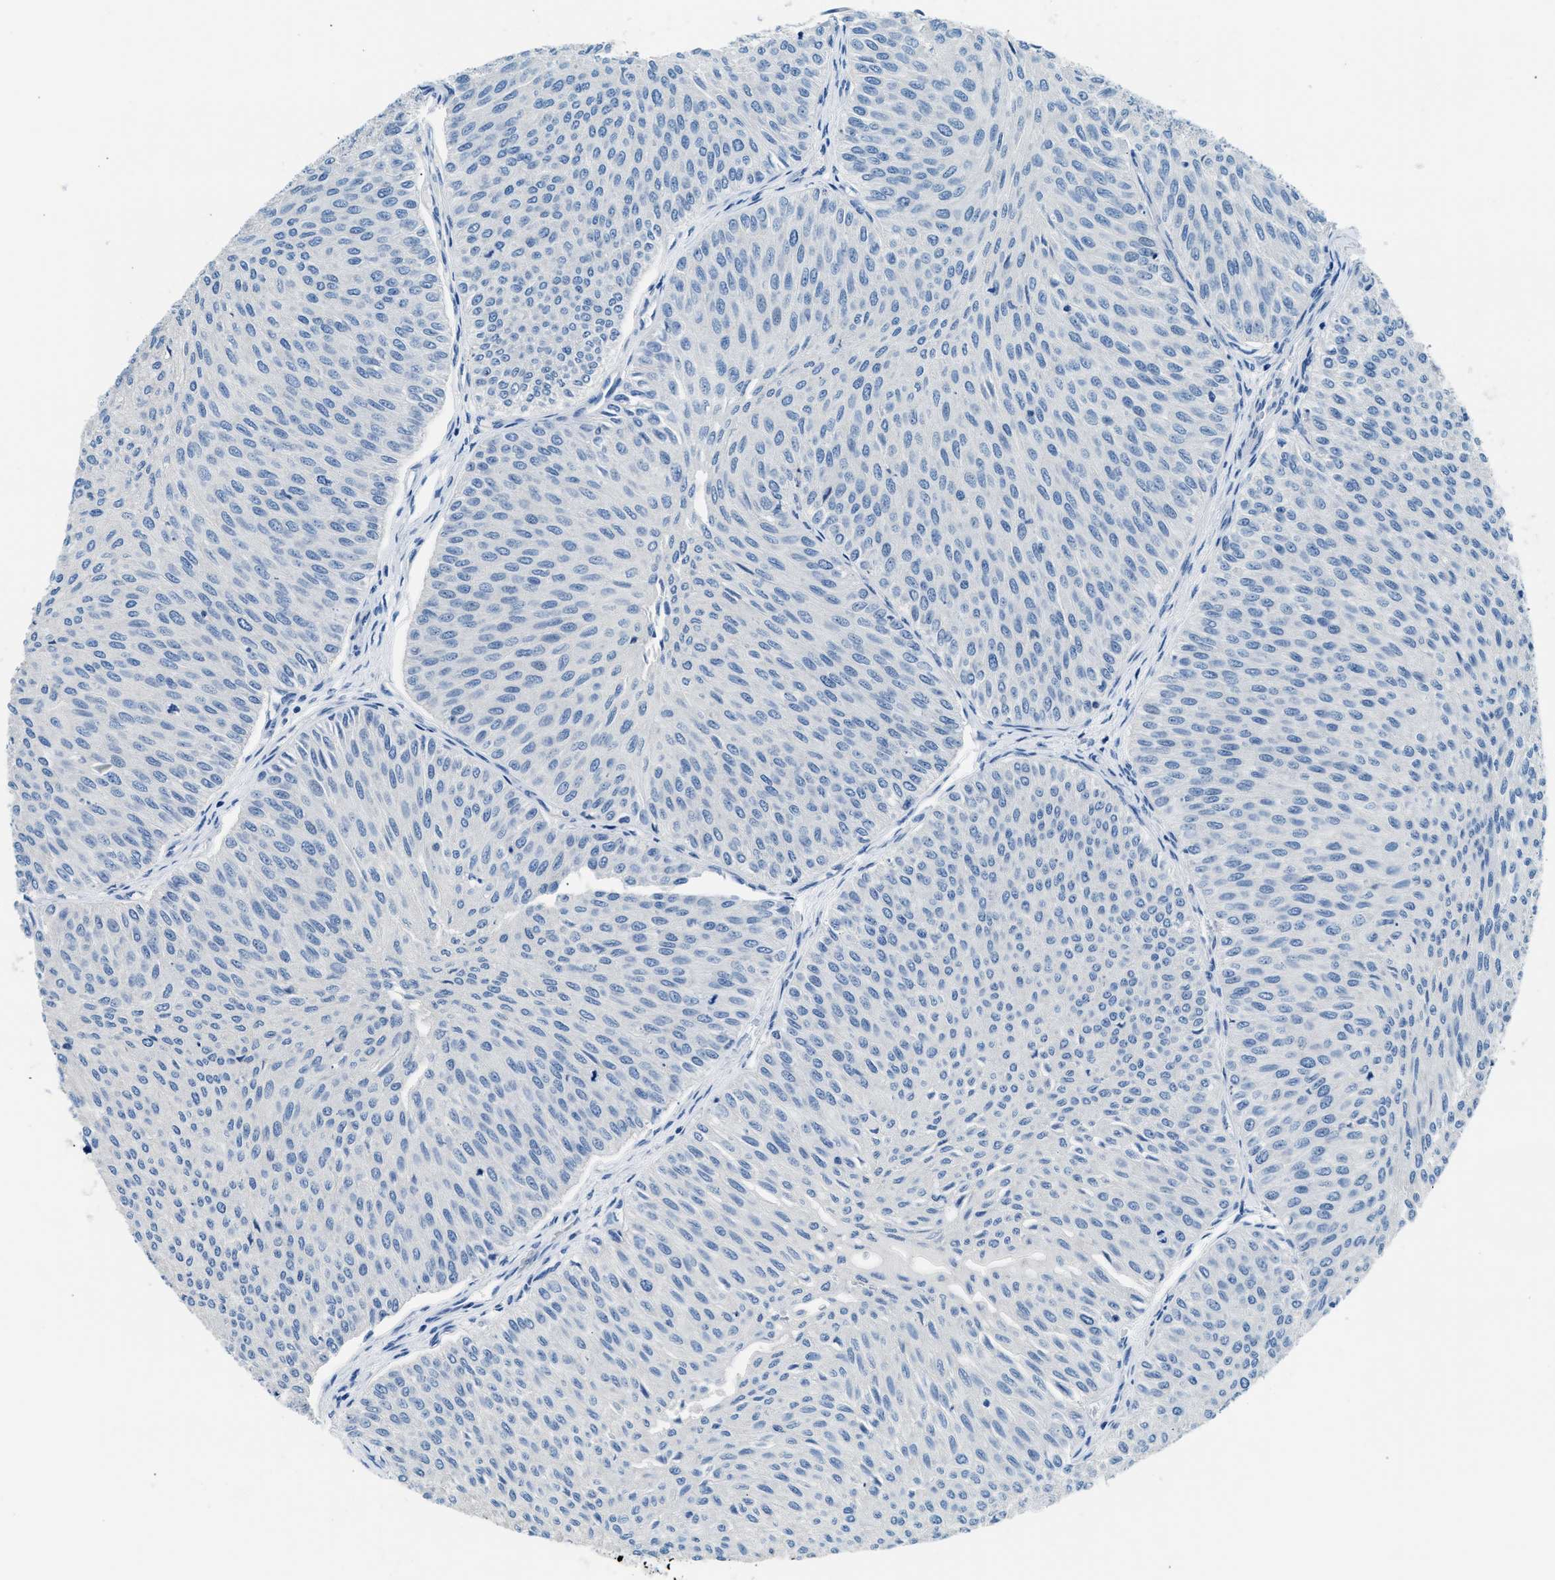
{"staining": {"intensity": "negative", "quantity": "none", "location": "none"}, "tissue": "urothelial cancer", "cell_type": "Tumor cells", "image_type": "cancer", "snomed": [{"axis": "morphology", "description": "Urothelial carcinoma, Low grade"}, {"axis": "topography", "description": "Urinary bladder"}], "caption": "Low-grade urothelial carcinoma was stained to show a protein in brown. There is no significant expression in tumor cells. (IHC, brightfield microscopy, high magnification).", "gene": "CLDN18", "patient": {"sex": "male", "age": 78}}